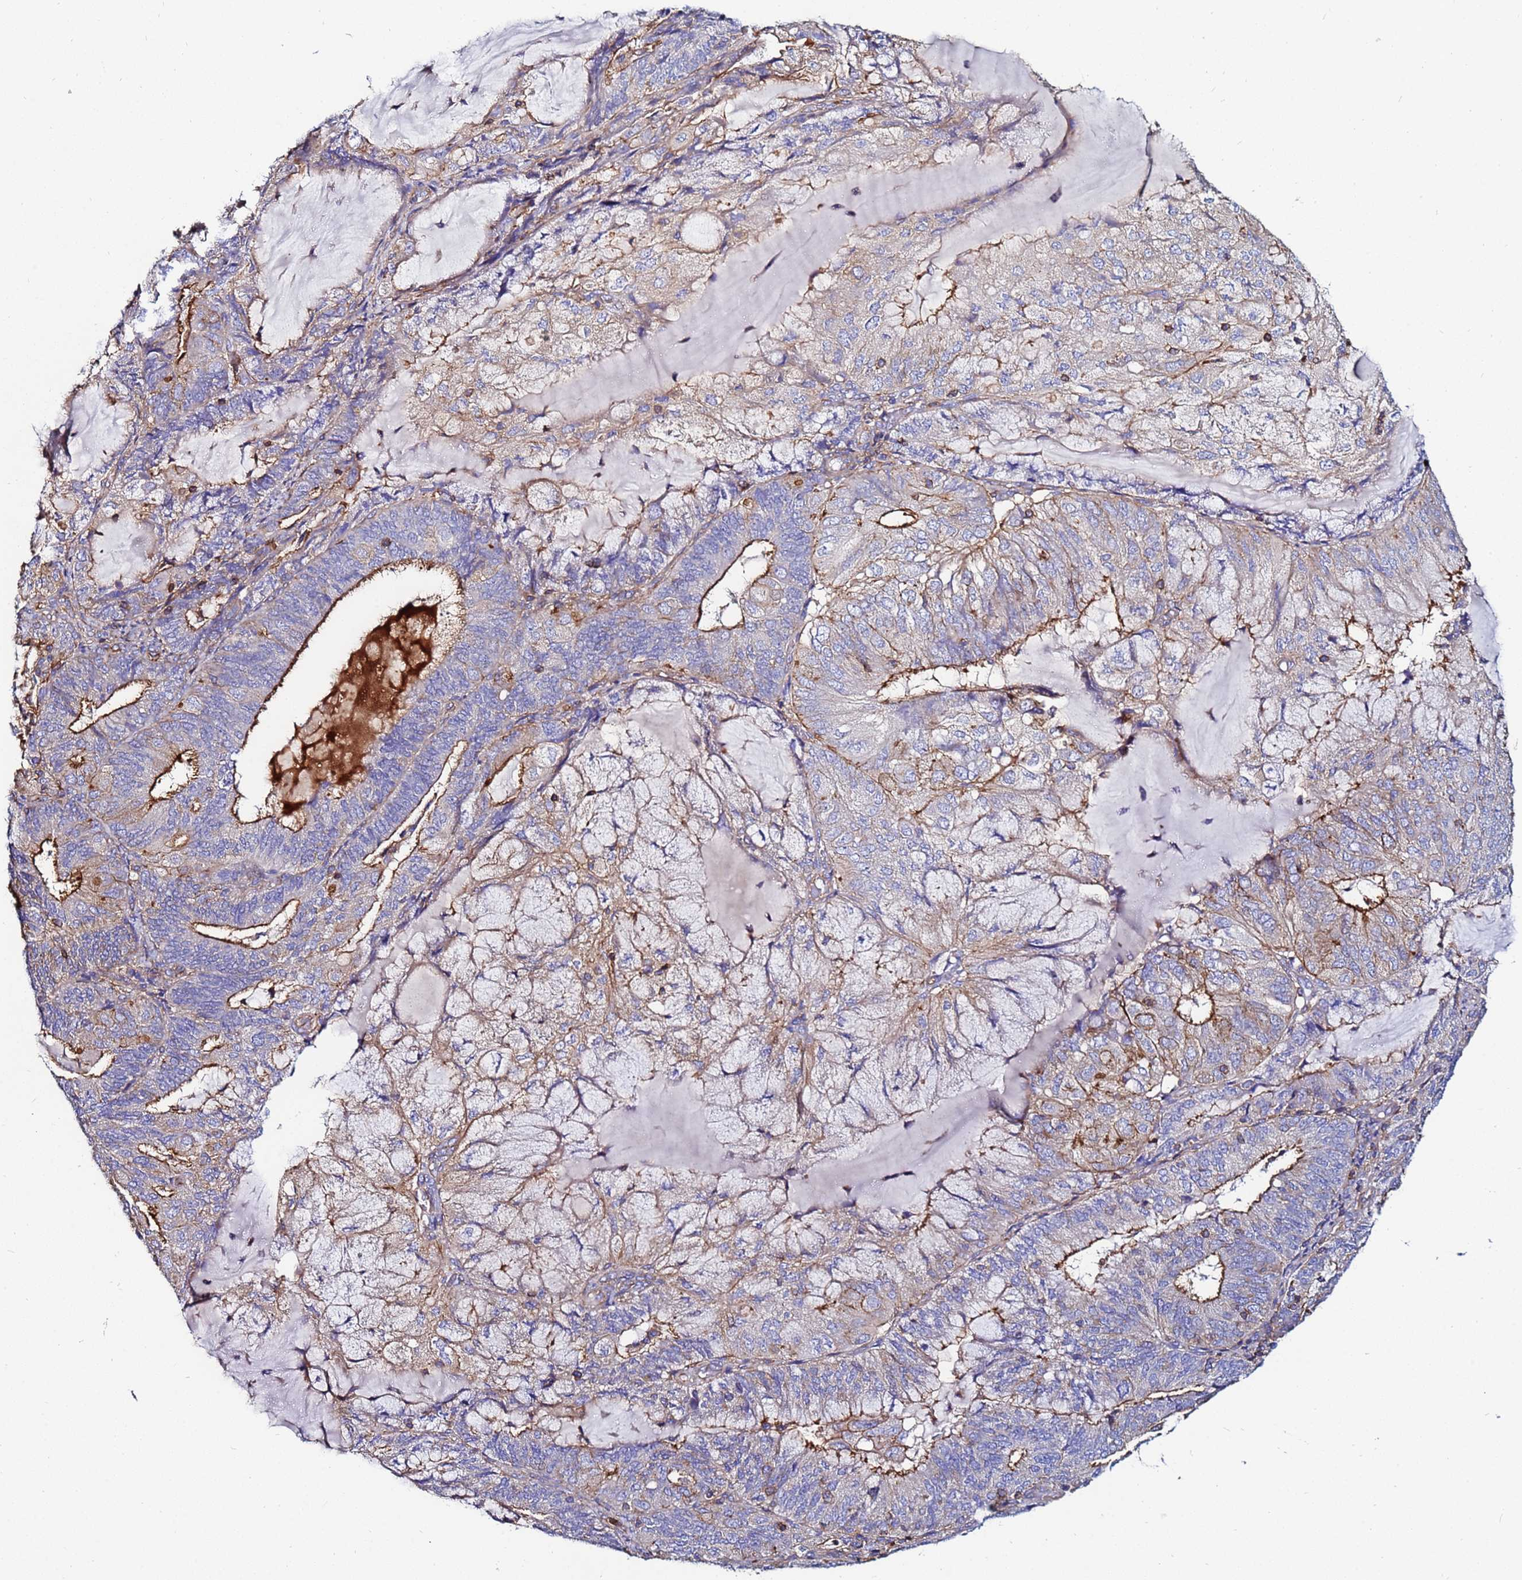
{"staining": {"intensity": "moderate", "quantity": "25%-75%", "location": "cytoplasmic/membranous"}, "tissue": "endometrial cancer", "cell_type": "Tumor cells", "image_type": "cancer", "snomed": [{"axis": "morphology", "description": "Adenocarcinoma, NOS"}, {"axis": "topography", "description": "Endometrium"}], "caption": "Immunohistochemistry (IHC) image of neoplastic tissue: adenocarcinoma (endometrial) stained using IHC demonstrates medium levels of moderate protein expression localized specifically in the cytoplasmic/membranous of tumor cells, appearing as a cytoplasmic/membranous brown color.", "gene": "POTEE", "patient": {"sex": "female", "age": 81}}